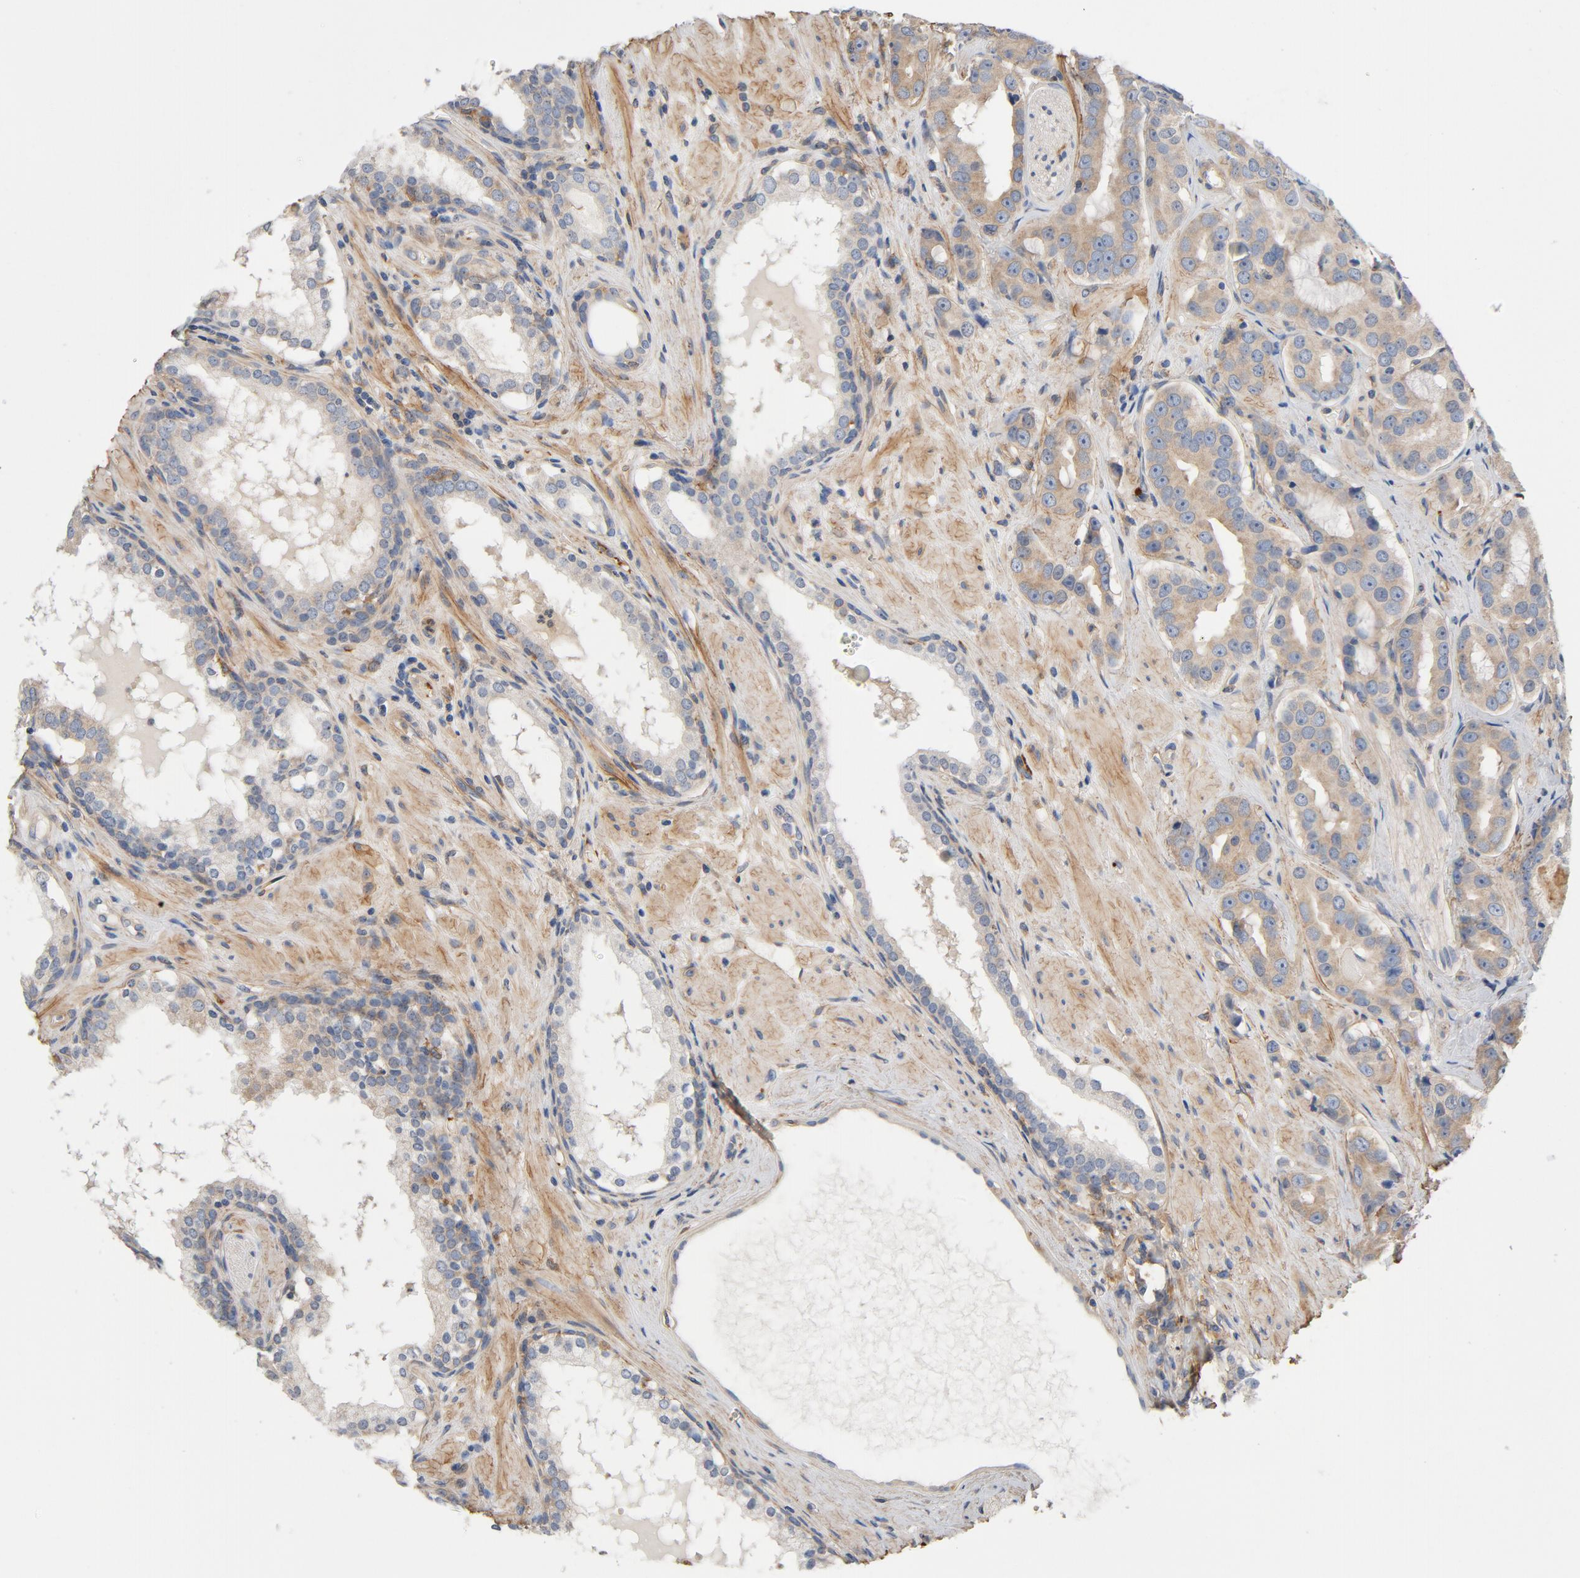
{"staining": {"intensity": "moderate", "quantity": ">75%", "location": "cytoplasmic/membranous"}, "tissue": "prostate cancer", "cell_type": "Tumor cells", "image_type": "cancer", "snomed": [{"axis": "morphology", "description": "Adenocarcinoma, Low grade"}, {"axis": "topography", "description": "Prostate"}], "caption": "Immunohistochemistry of prostate adenocarcinoma (low-grade) exhibits medium levels of moderate cytoplasmic/membranous positivity in about >75% of tumor cells.", "gene": "ILK", "patient": {"sex": "male", "age": 59}}